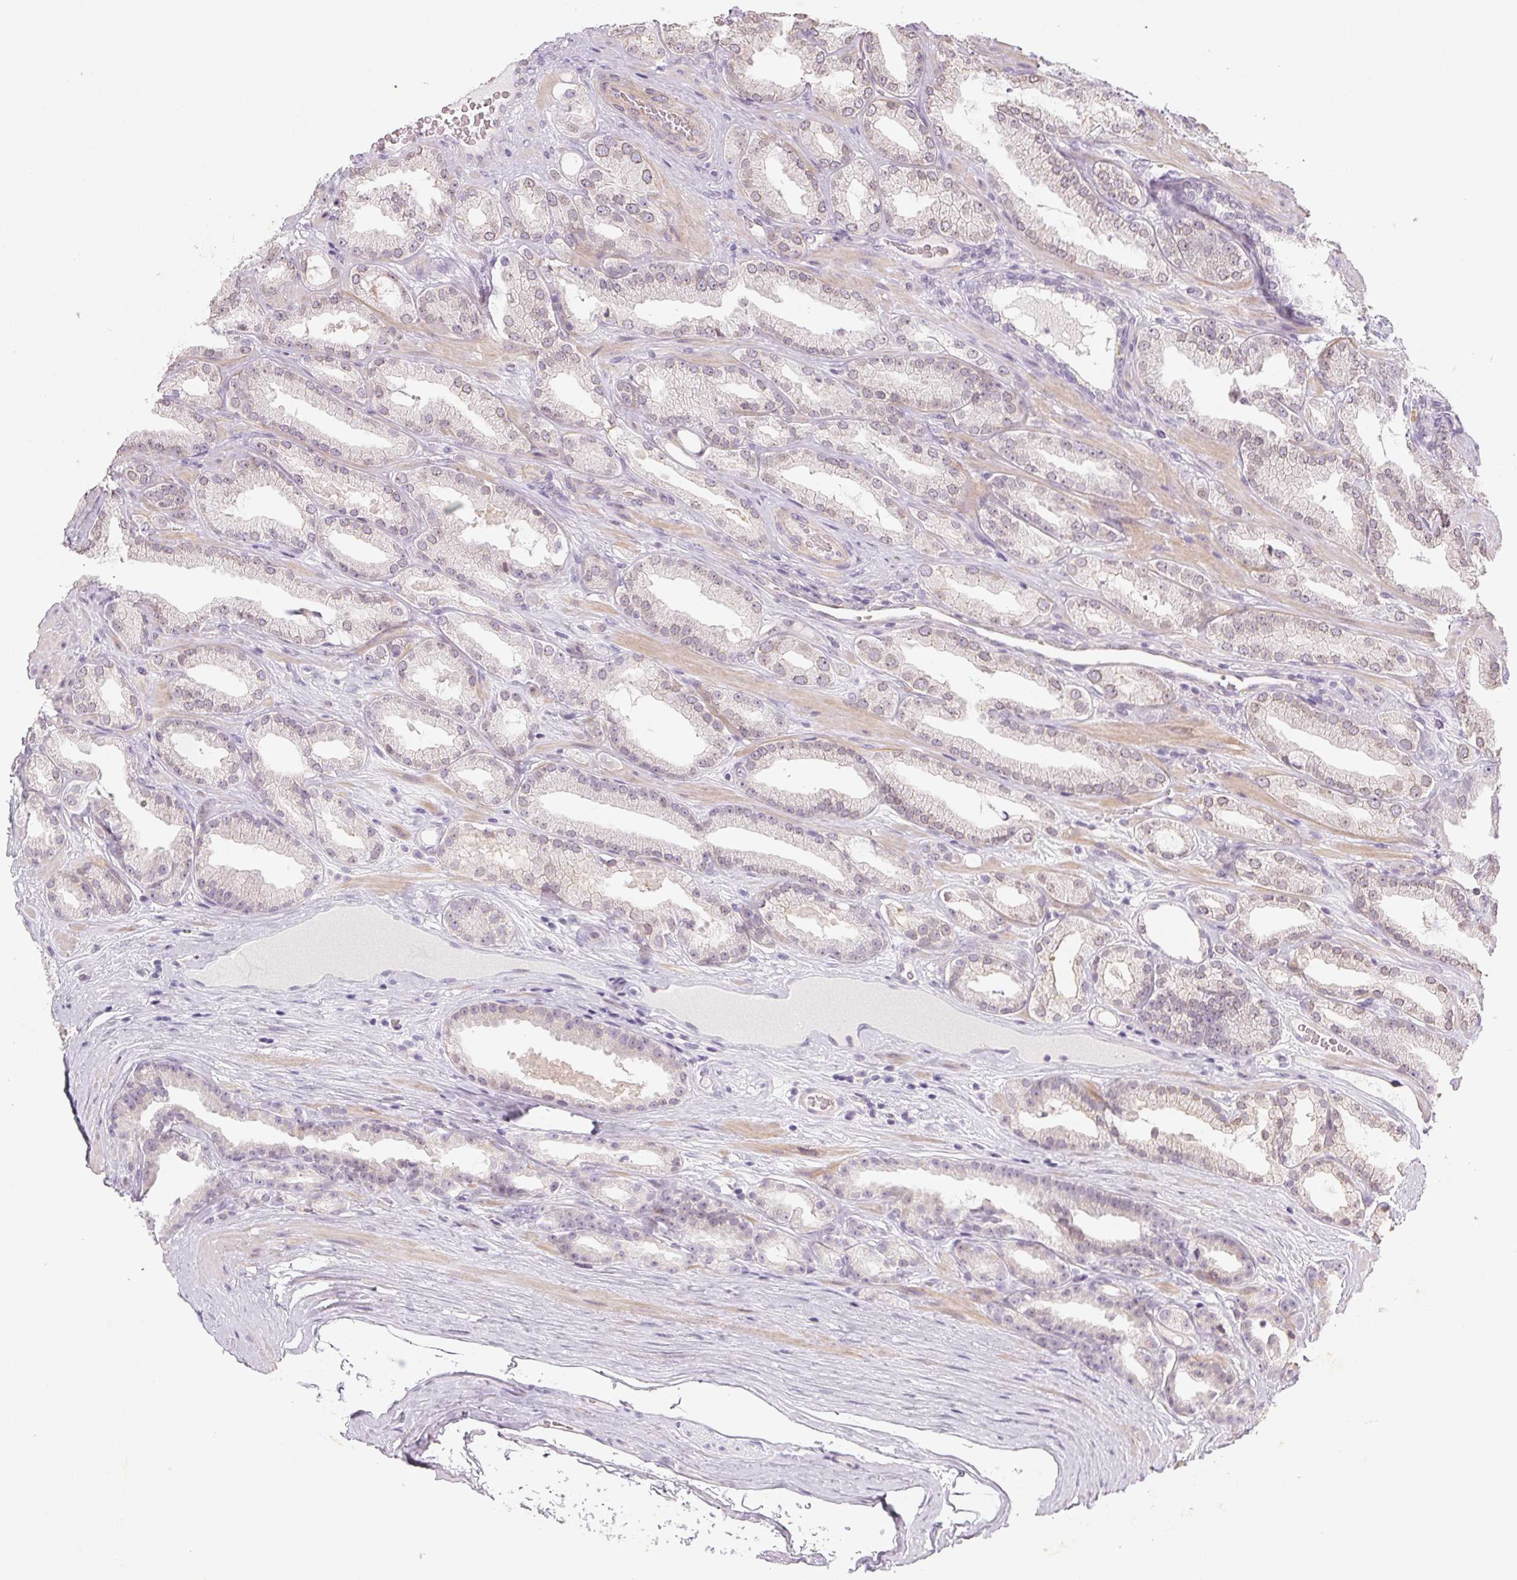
{"staining": {"intensity": "weak", "quantity": "25%-75%", "location": "cytoplasmic/membranous,nuclear"}, "tissue": "prostate cancer", "cell_type": "Tumor cells", "image_type": "cancer", "snomed": [{"axis": "morphology", "description": "Adenocarcinoma, Low grade"}, {"axis": "topography", "description": "Prostate"}], "caption": "Immunohistochemical staining of prostate cancer demonstrates weak cytoplasmic/membranous and nuclear protein expression in about 25%-75% of tumor cells.", "gene": "LRRC23", "patient": {"sex": "male", "age": 61}}